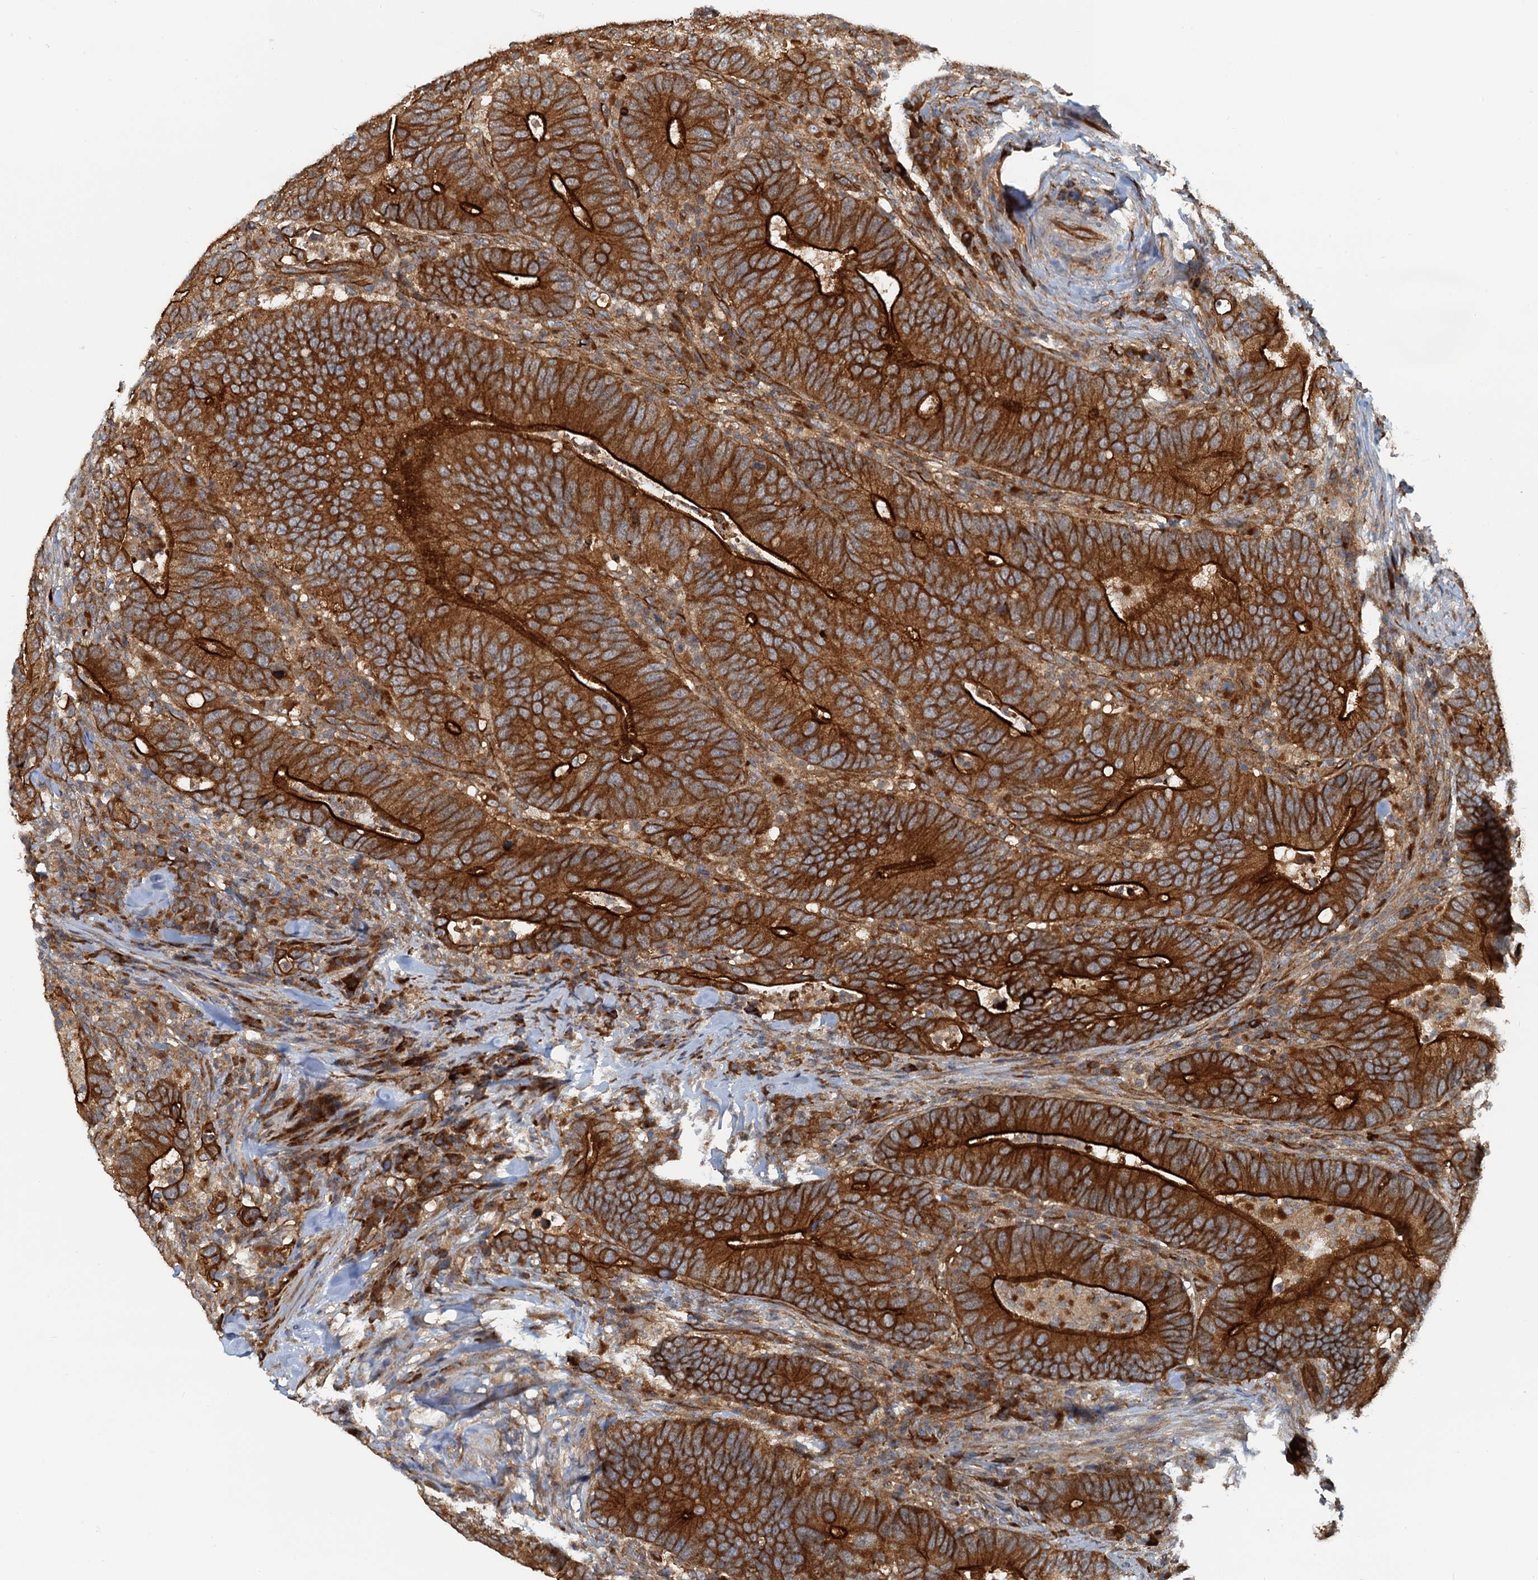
{"staining": {"intensity": "strong", "quantity": ">75%", "location": "cytoplasmic/membranous"}, "tissue": "colorectal cancer", "cell_type": "Tumor cells", "image_type": "cancer", "snomed": [{"axis": "morphology", "description": "Adenocarcinoma, NOS"}, {"axis": "topography", "description": "Colon"}], "caption": "Protein expression by IHC exhibits strong cytoplasmic/membranous staining in approximately >75% of tumor cells in colorectal adenocarcinoma.", "gene": "NIPAL3", "patient": {"sex": "female", "age": 66}}